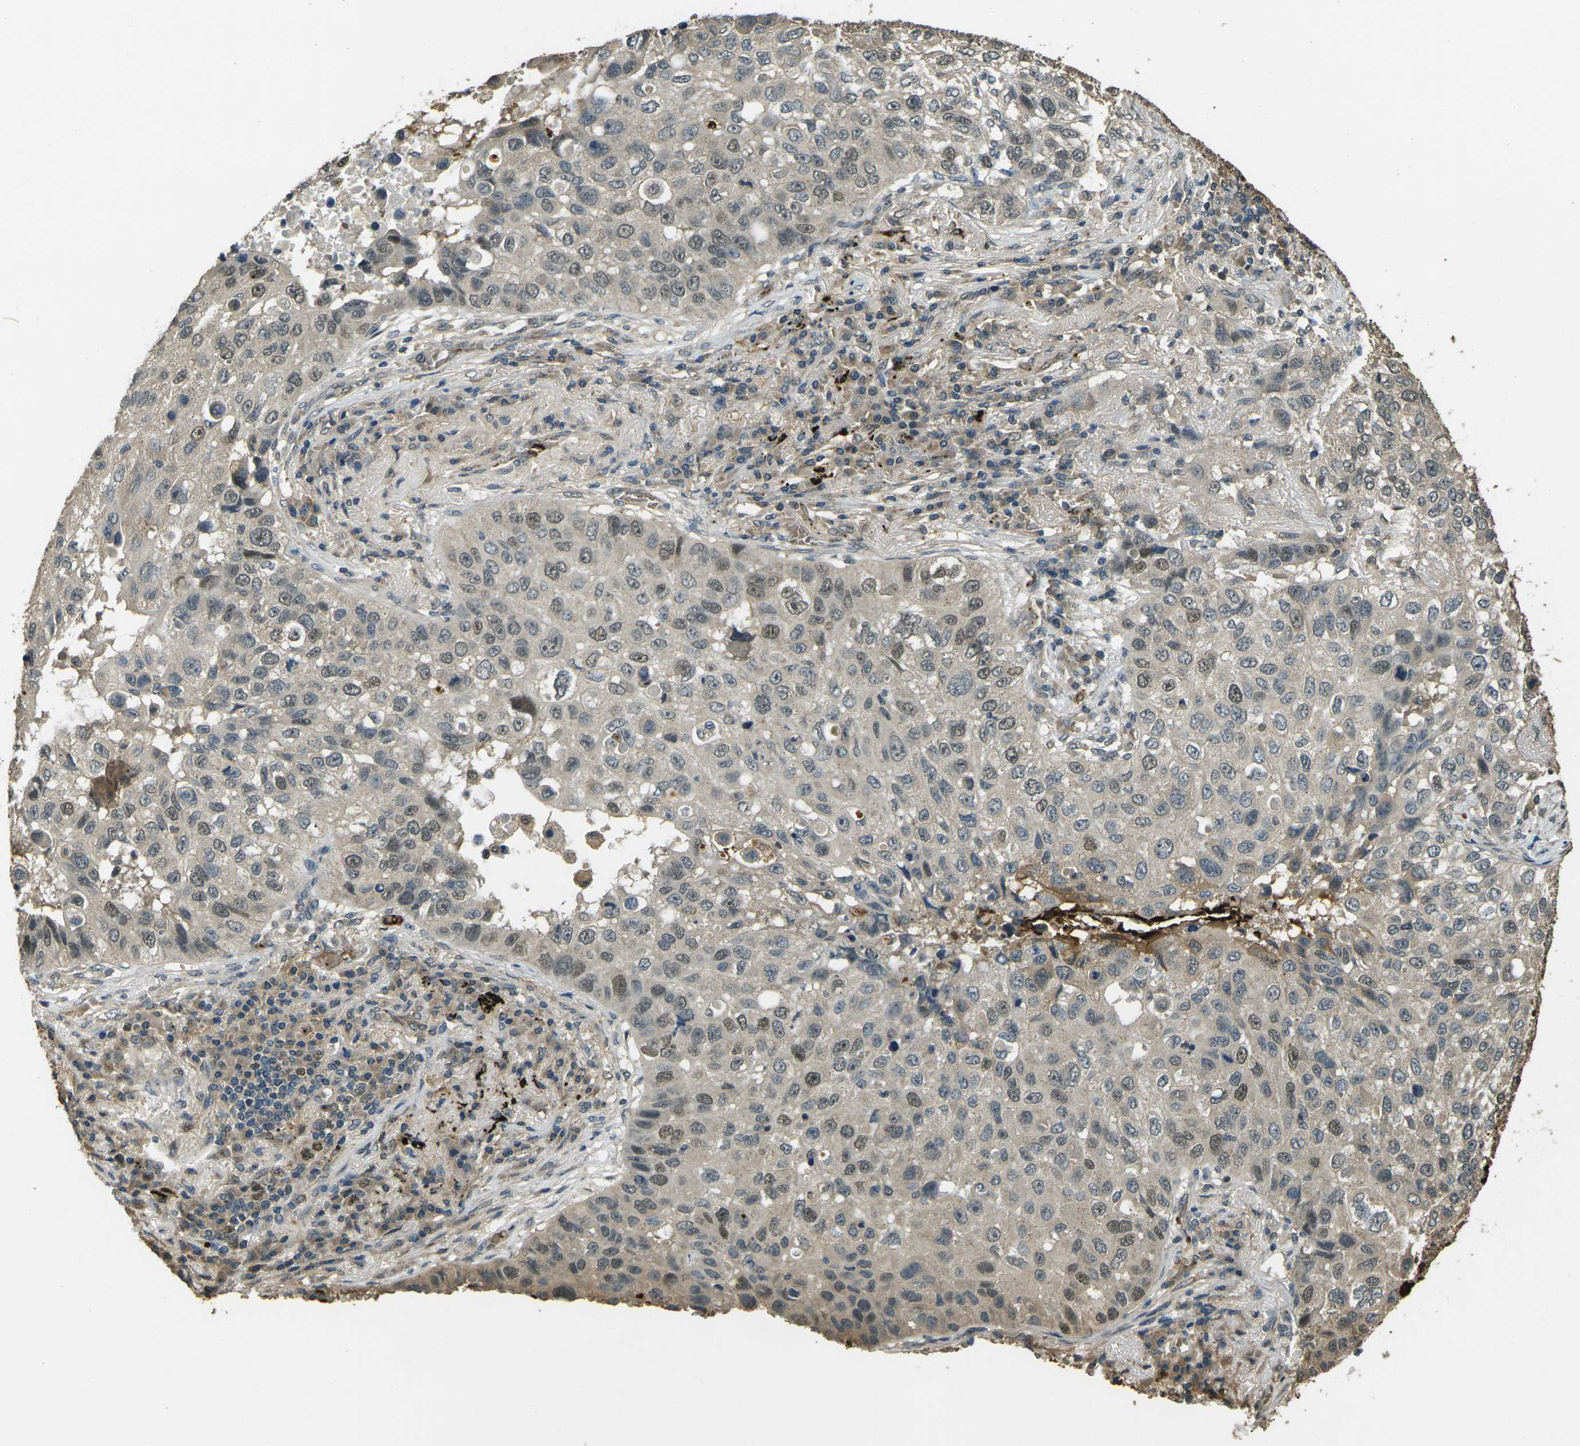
{"staining": {"intensity": "weak", "quantity": ">75%", "location": "cytoplasmic/membranous,nuclear"}, "tissue": "lung cancer", "cell_type": "Tumor cells", "image_type": "cancer", "snomed": [{"axis": "morphology", "description": "Squamous cell carcinoma, NOS"}, {"axis": "topography", "description": "Lung"}], "caption": "Protein staining by immunohistochemistry shows weak cytoplasmic/membranous and nuclear staining in approximately >75% of tumor cells in lung cancer (squamous cell carcinoma).", "gene": "TOR1A", "patient": {"sex": "male", "age": 57}}